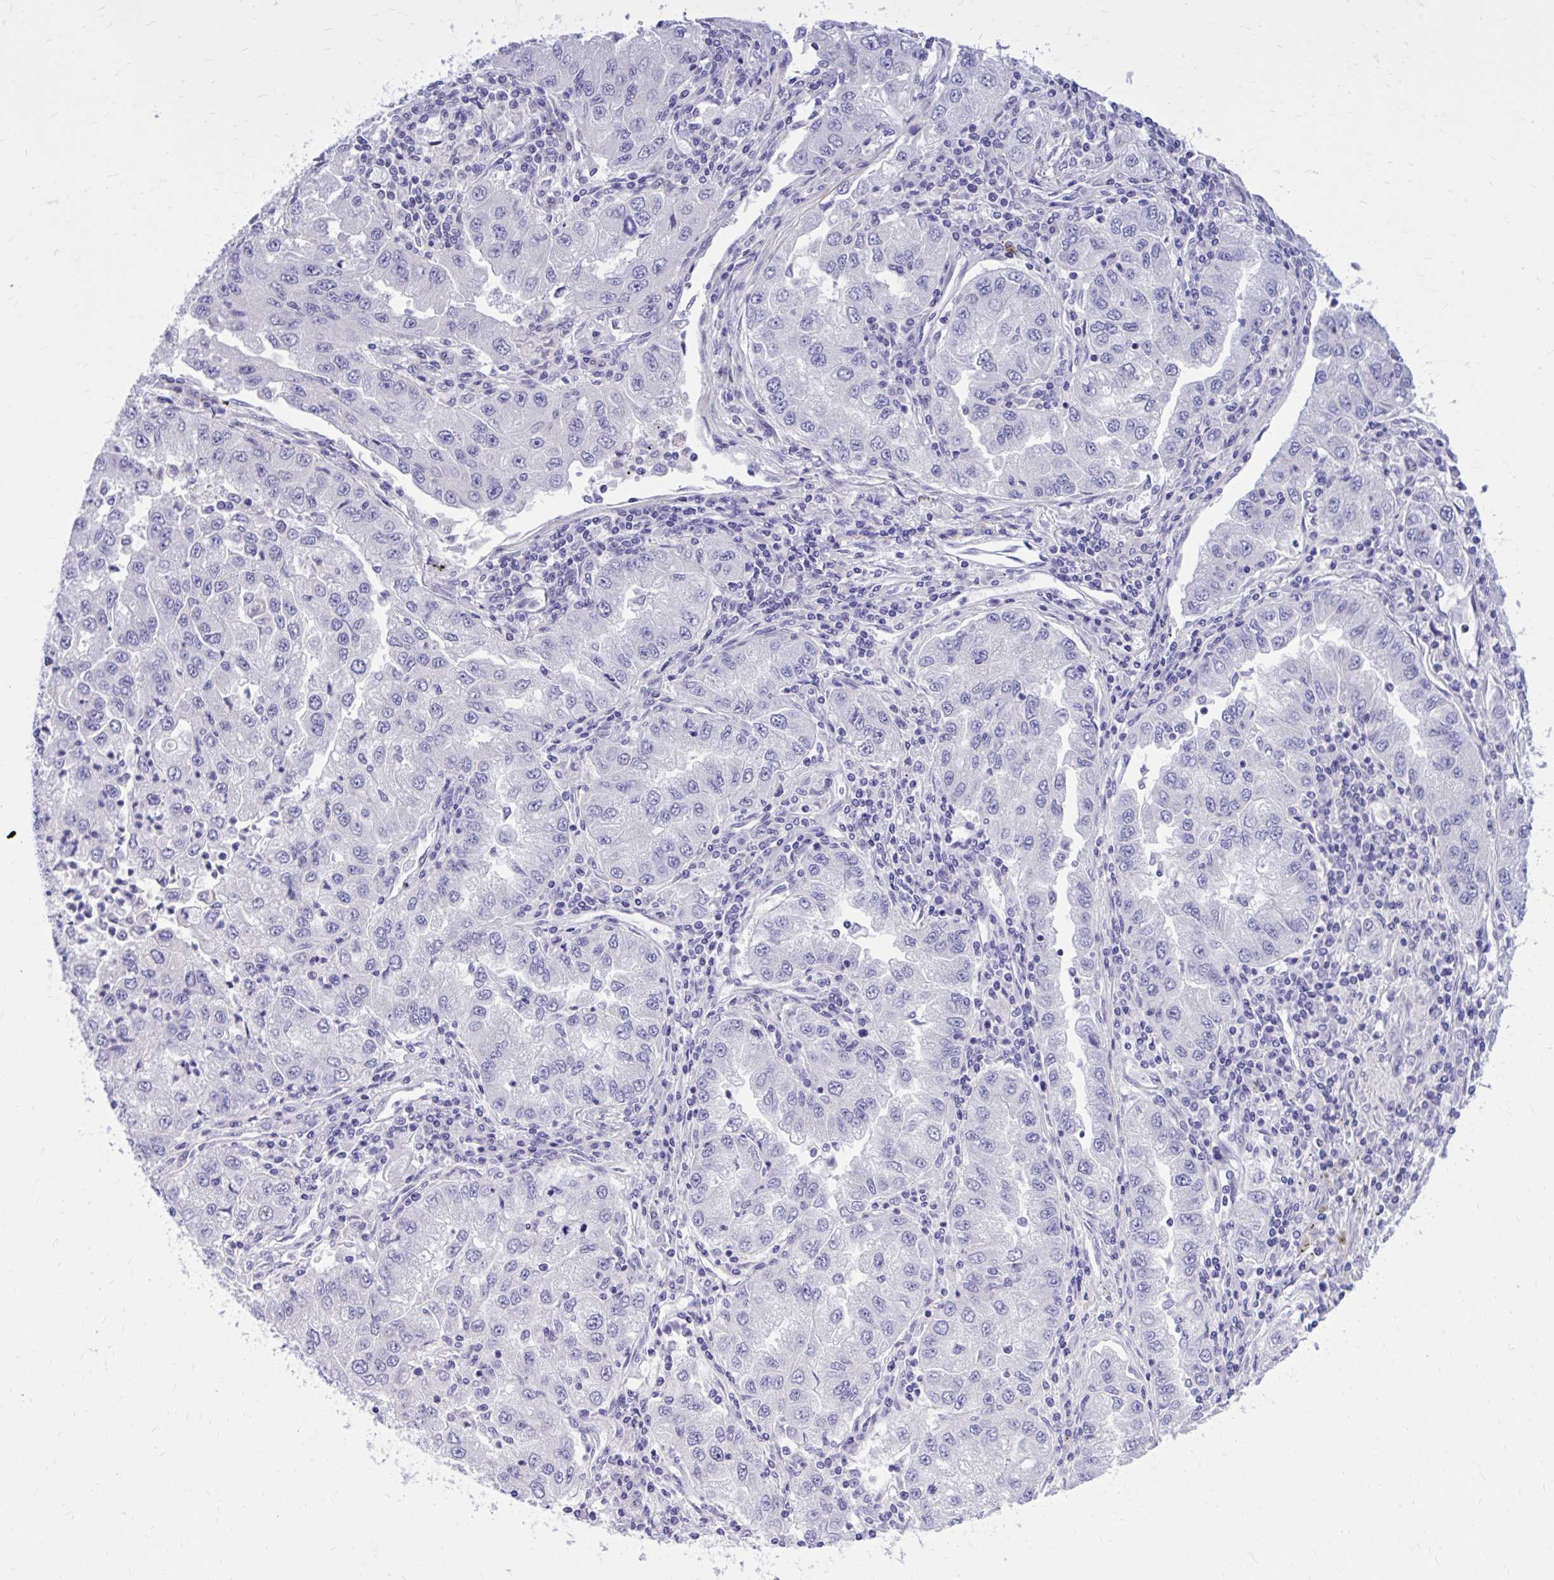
{"staining": {"intensity": "negative", "quantity": "none", "location": "none"}, "tissue": "lung cancer", "cell_type": "Tumor cells", "image_type": "cancer", "snomed": [{"axis": "morphology", "description": "Adenocarcinoma, NOS"}, {"axis": "morphology", "description": "Adenocarcinoma primary or metastatic"}, {"axis": "topography", "description": "Lung"}], "caption": "High power microscopy micrograph of an immunohistochemistry histopathology image of lung cancer (adenocarcinoma primary or metastatic), revealing no significant expression in tumor cells. (DAB (3,3'-diaminobenzidine) immunohistochemistry visualized using brightfield microscopy, high magnification).", "gene": "ZBTB25", "patient": {"sex": "male", "age": 74}}